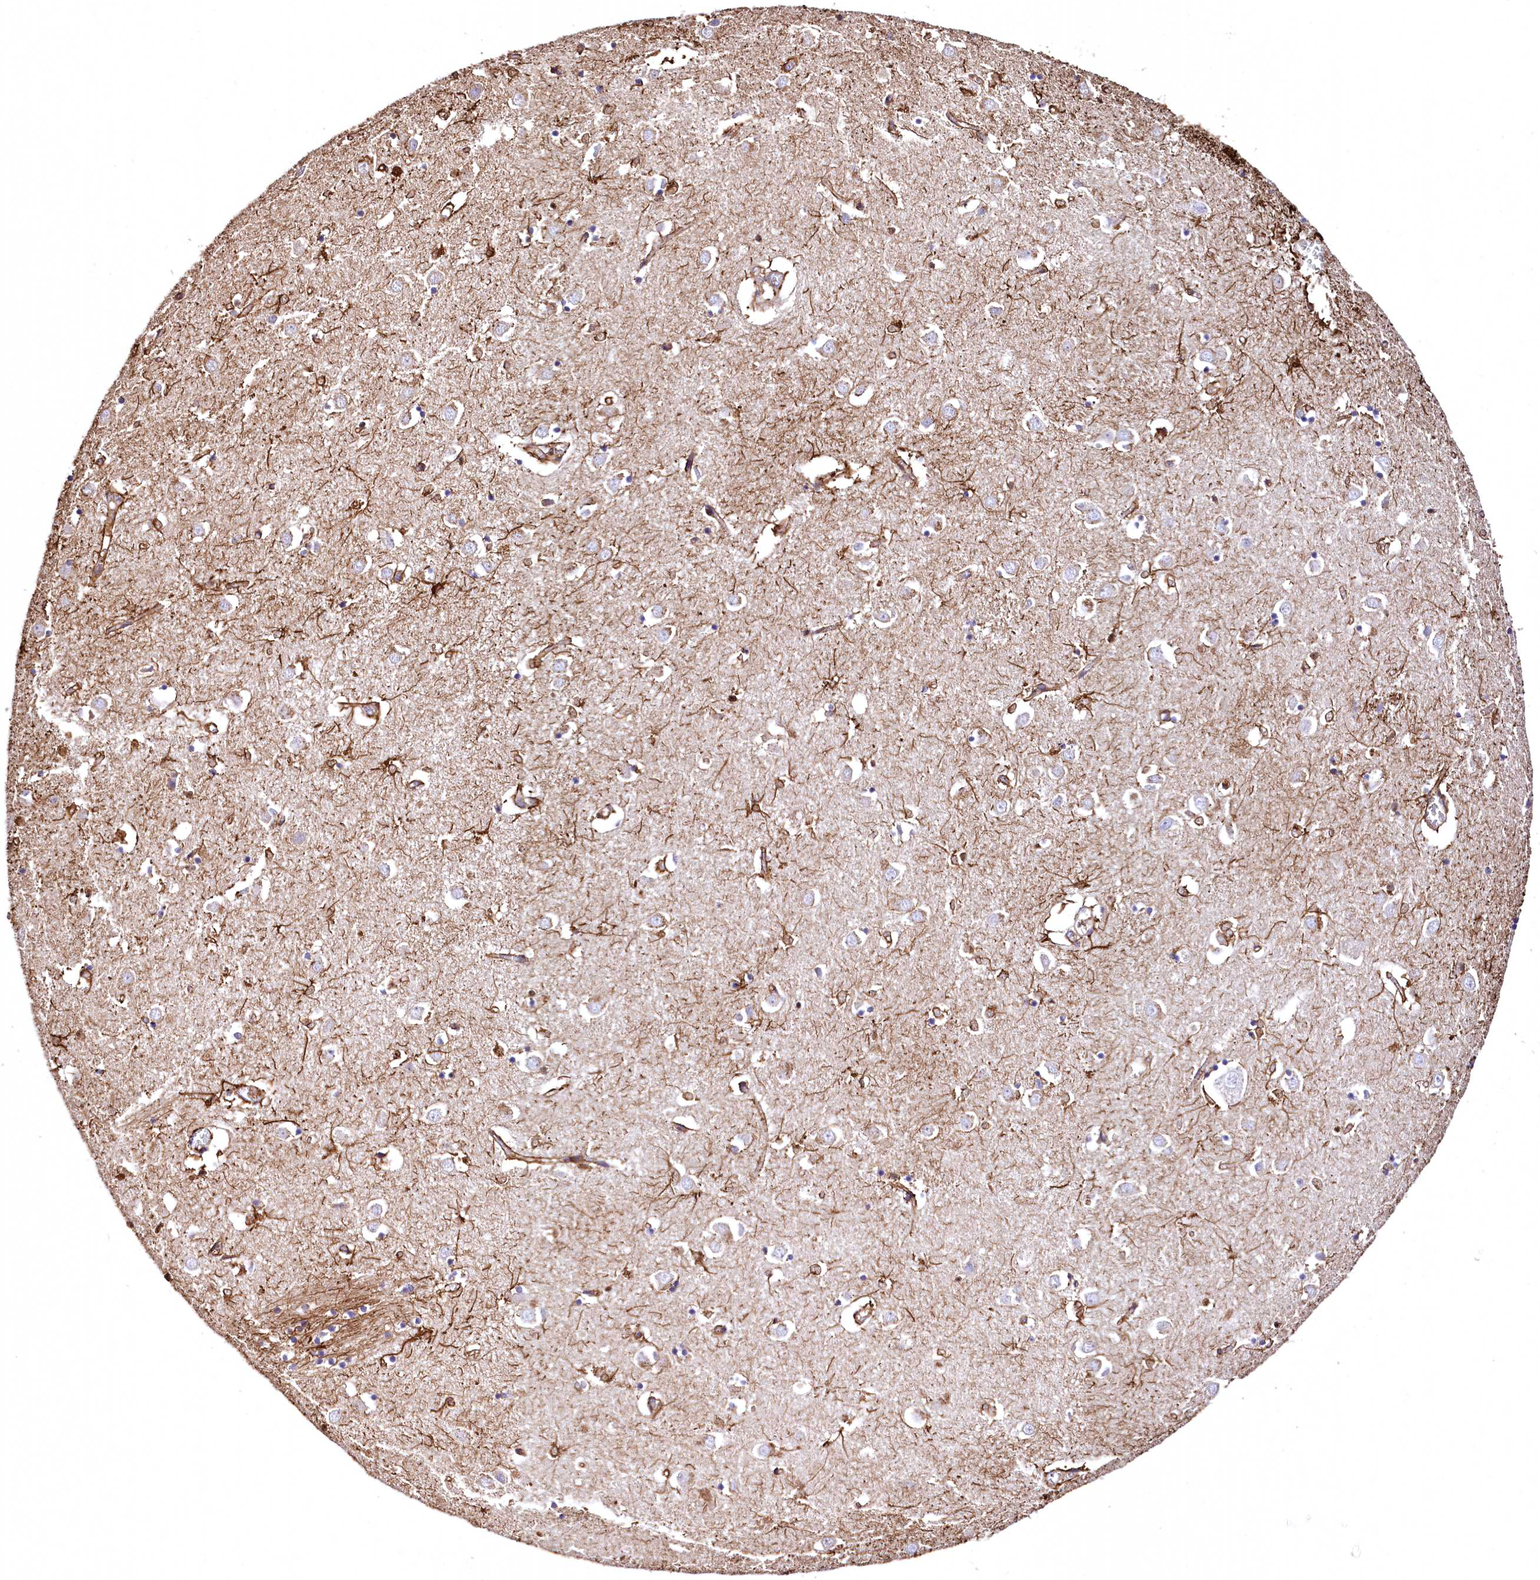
{"staining": {"intensity": "strong", "quantity": "25%-75%", "location": "cytoplasmic/membranous"}, "tissue": "caudate", "cell_type": "Glial cells", "image_type": "normal", "snomed": [{"axis": "morphology", "description": "Normal tissue, NOS"}, {"axis": "topography", "description": "Lateral ventricle wall"}], "caption": "A photomicrograph of human caudate stained for a protein exhibits strong cytoplasmic/membranous brown staining in glial cells. (DAB = brown stain, brightfield microscopy at high magnification).", "gene": "RARS2", "patient": {"sex": "male", "age": 70}}